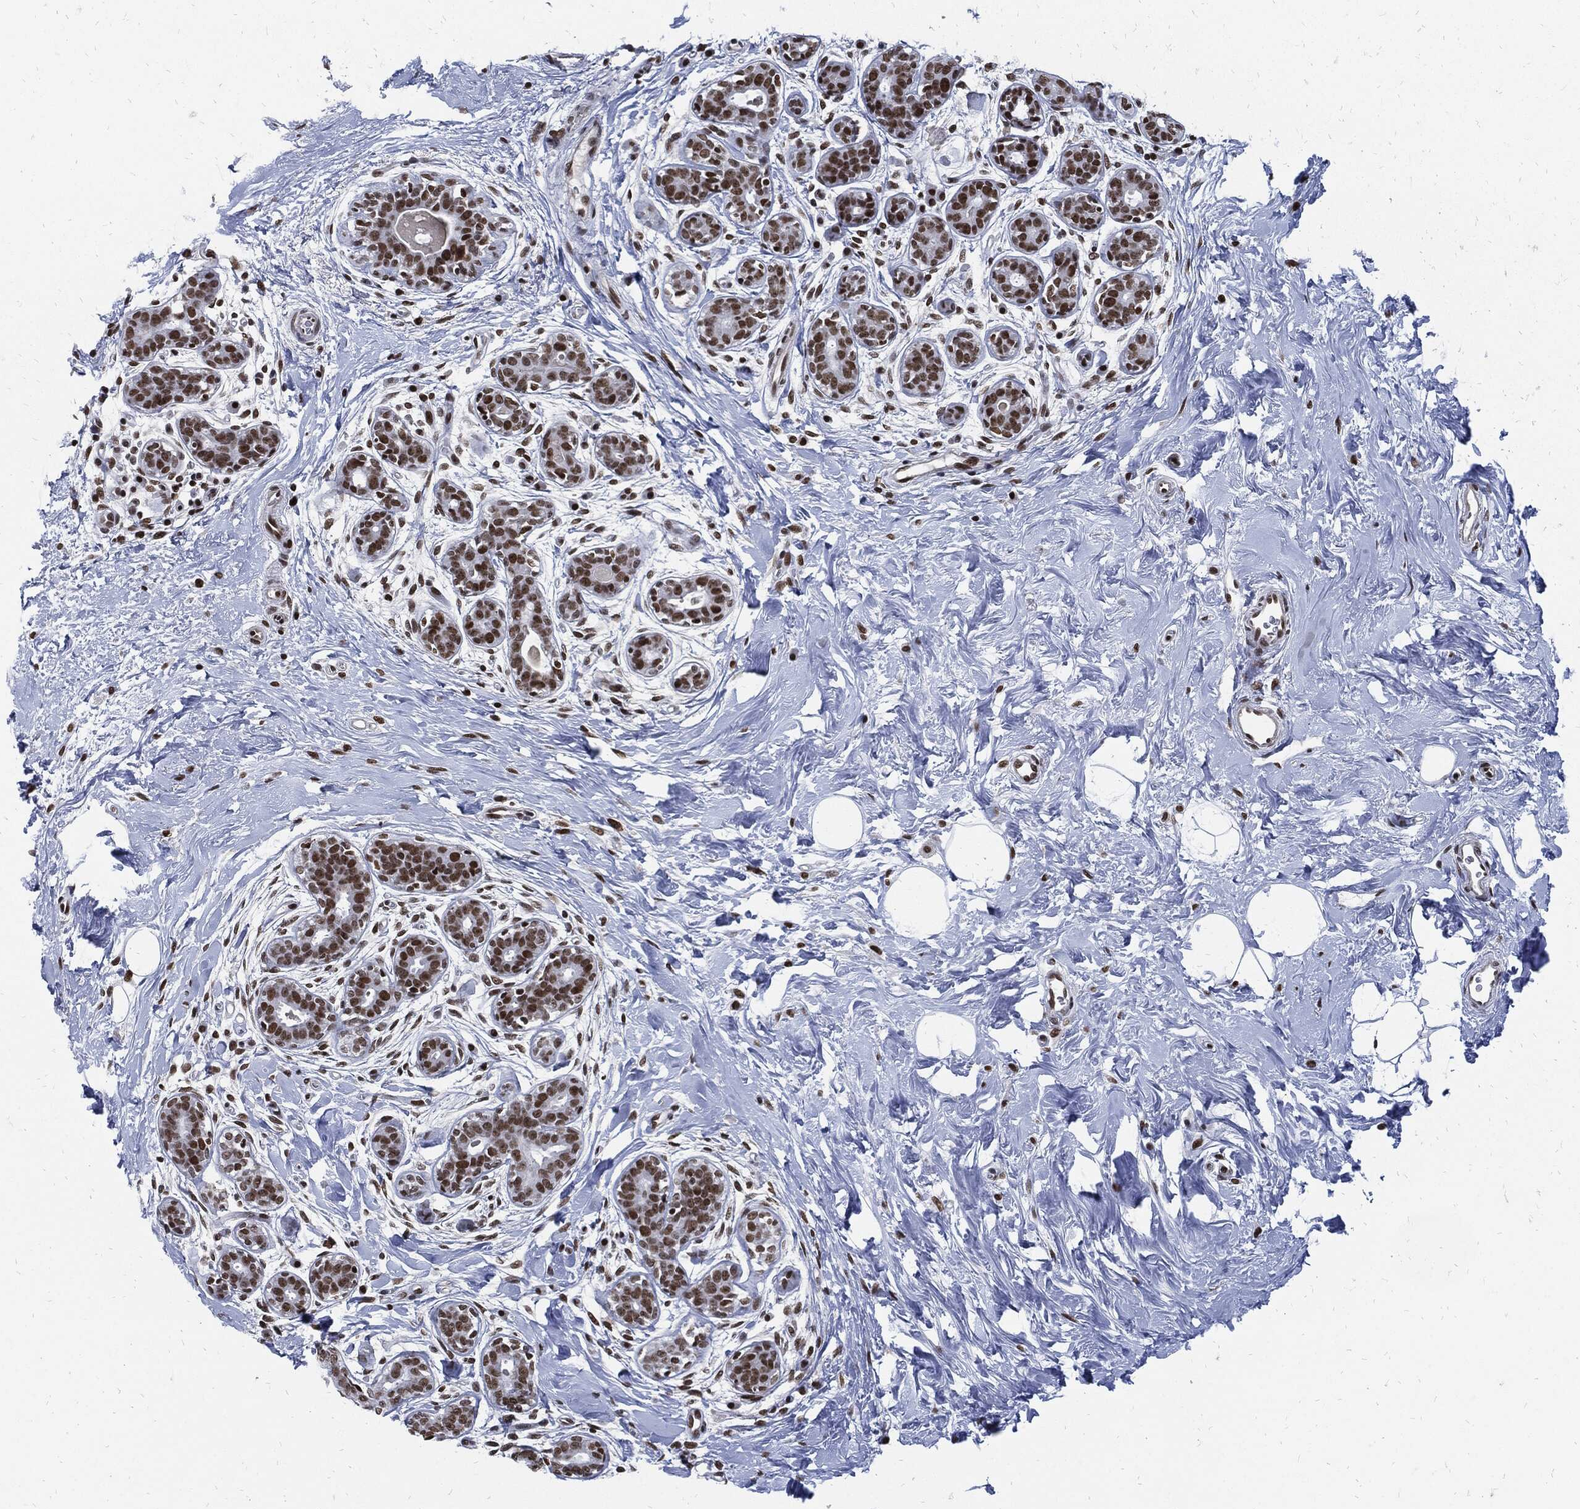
{"staining": {"intensity": "negative", "quantity": "none", "location": "none"}, "tissue": "breast", "cell_type": "Adipocytes", "image_type": "normal", "snomed": [{"axis": "morphology", "description": "Normal tissue, NOS"}, {"axis": "topography", "description": "Breast"}], "caption": "Adipocytes are negative for protein expression in unremarkable human breast. (IHC, brightfield microscopy, high magnification).", "gene": "TERF2", "patient": {"sex": "female", "age": 43}}